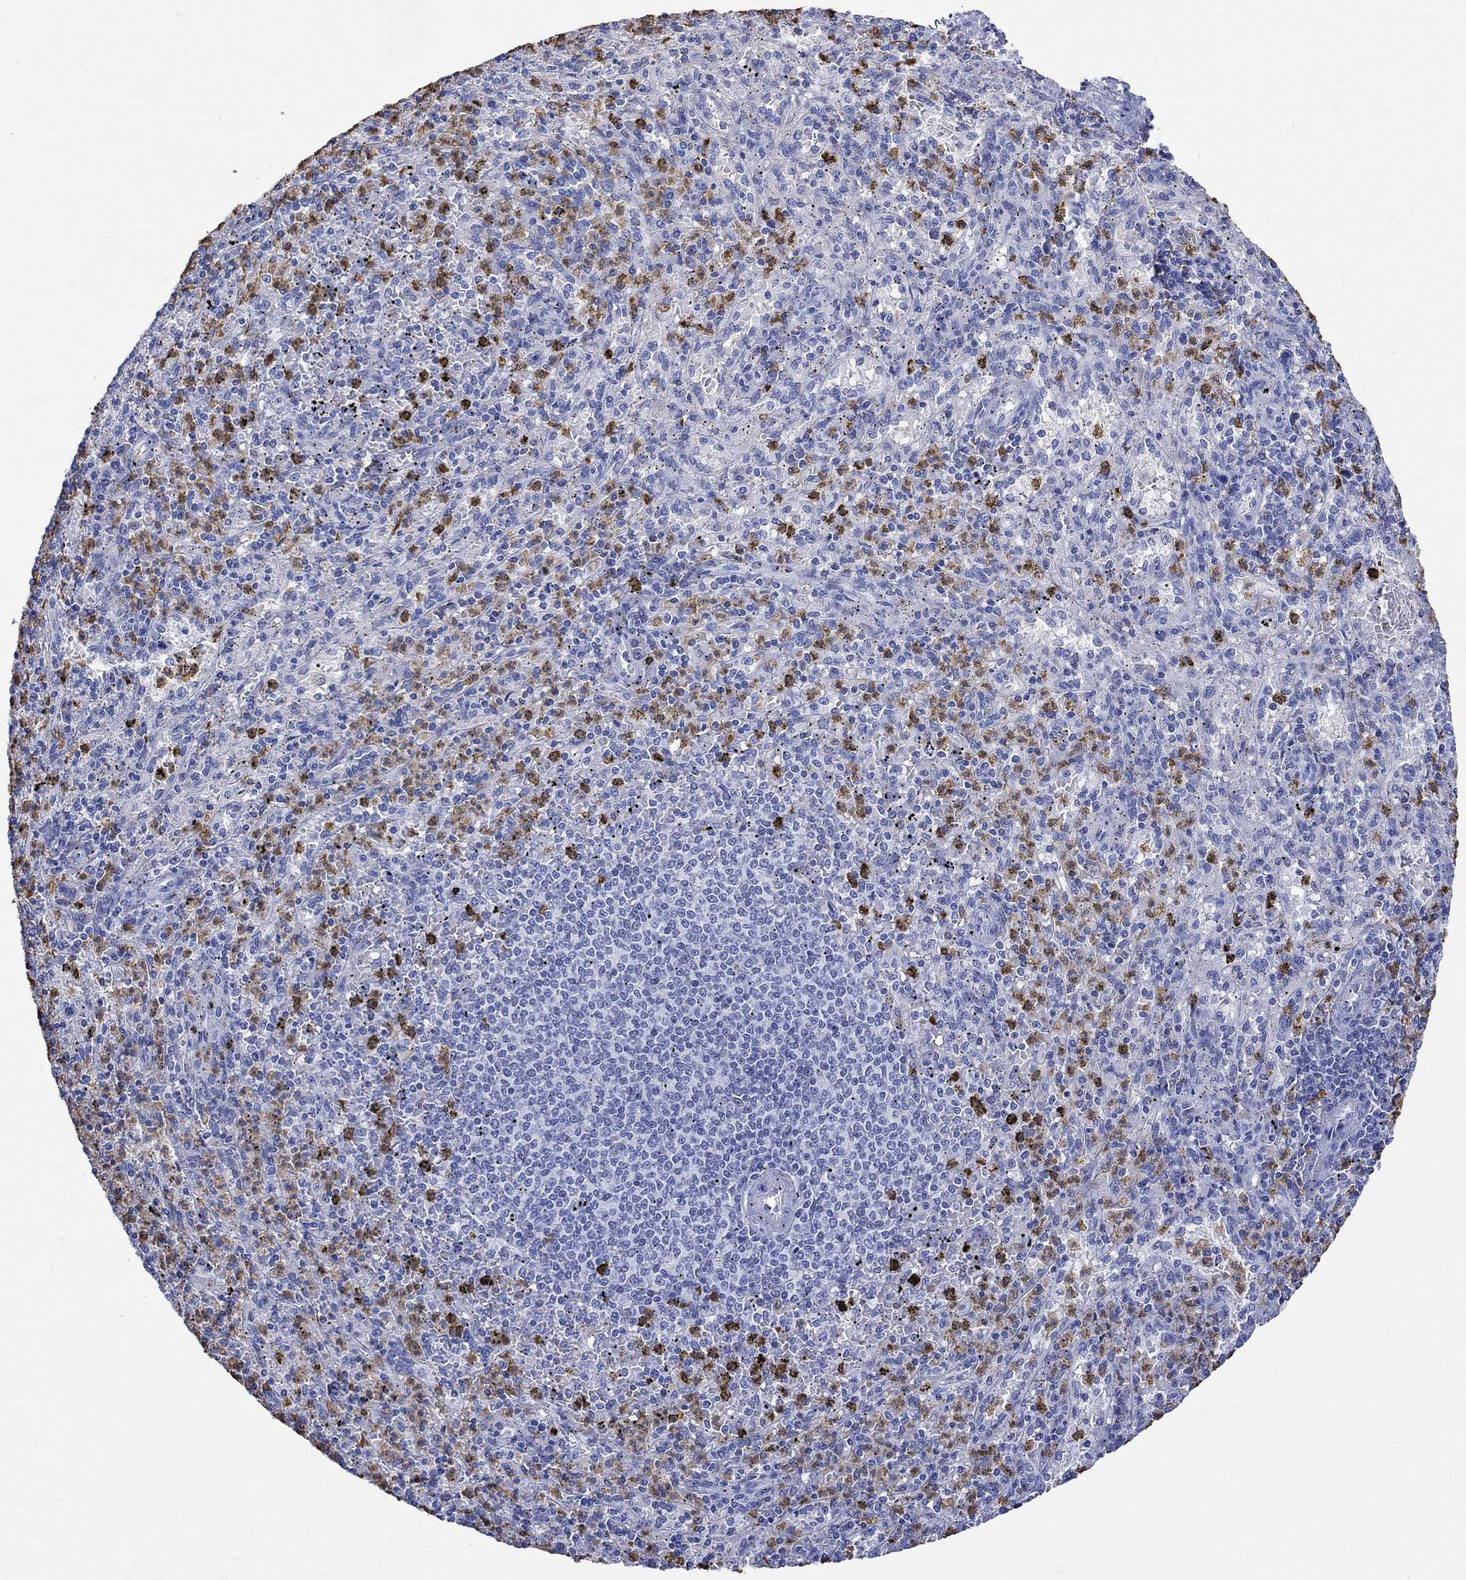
{"staining": {"intensity": "moderate", "quantity": "25%-75%", "location": "cytoplasmic/membranous"}, "tissue": "spleen", "cell_type": "Cells in red pulp", "image_type": "normal", "snomed": [{"axis": "morphology", "description": "Normal tissue, NOS"}, {"axis": "topography", "description": "Spleen"}], "caption": "Protein expression analysis of normal spleen exhibits moderate cytoplasmic/membranous positivity in about 25%-75% of cells in red pulp.", "gene": "LINGO3", "patient": {"sex": "male", "age": 60}}